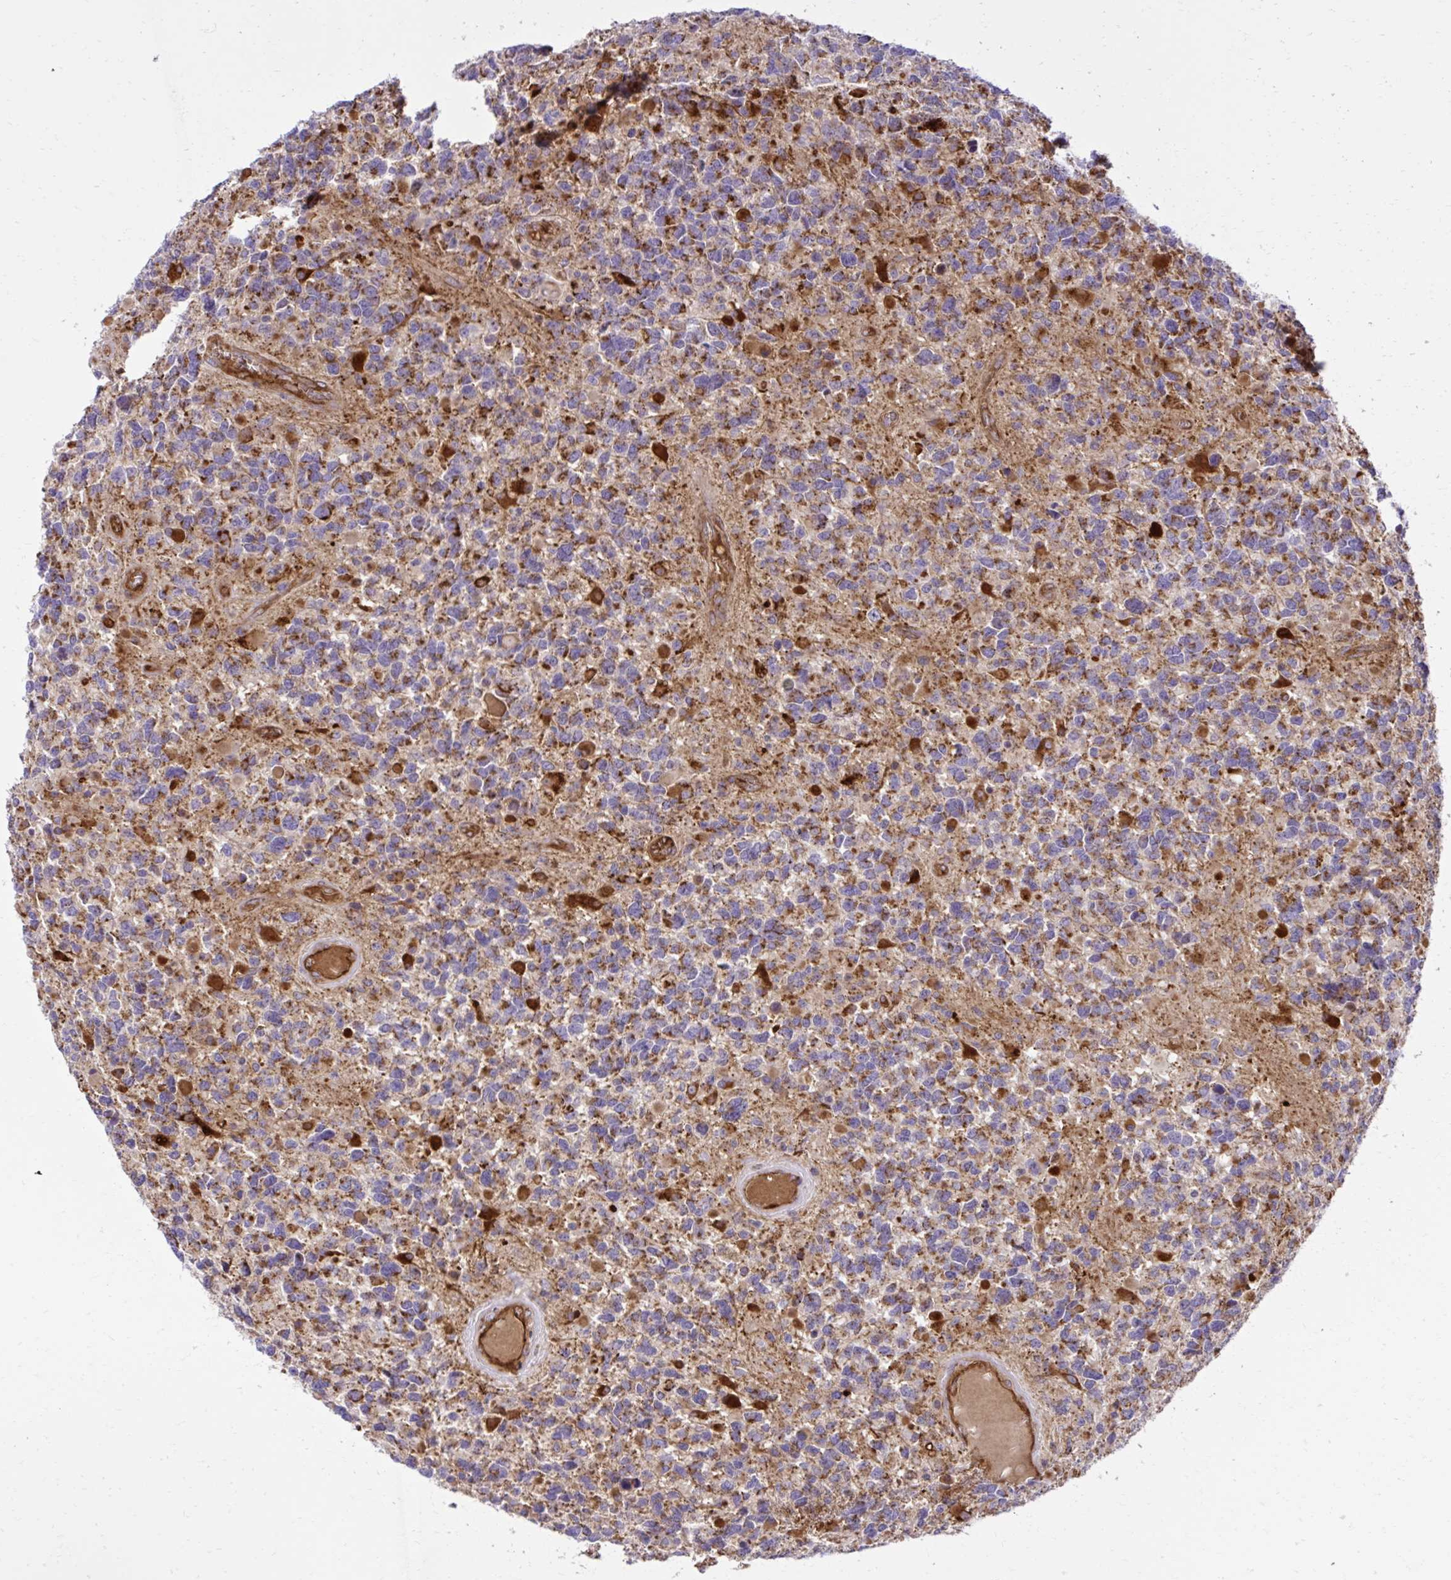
{"staining": {"intensity": "strong", "quantity": ">75%", "location": "cytoplasmic/membranous"}, "tissue": "glioma", "cell_type": "Tumor cells", "image_type": "cancer", "snomed": [{"axis": "morphology", "description": "Glioma, malignant, High grade"}, {"axis": "topography", "description": "Brain"}], "caption": "Strong cytoplasmic/membranous staining is present in about >75% of tumor cells in high-grade glioma (malignant).", "gene": "LIMS1", "patient": {"sex": "female", "age": 40}}